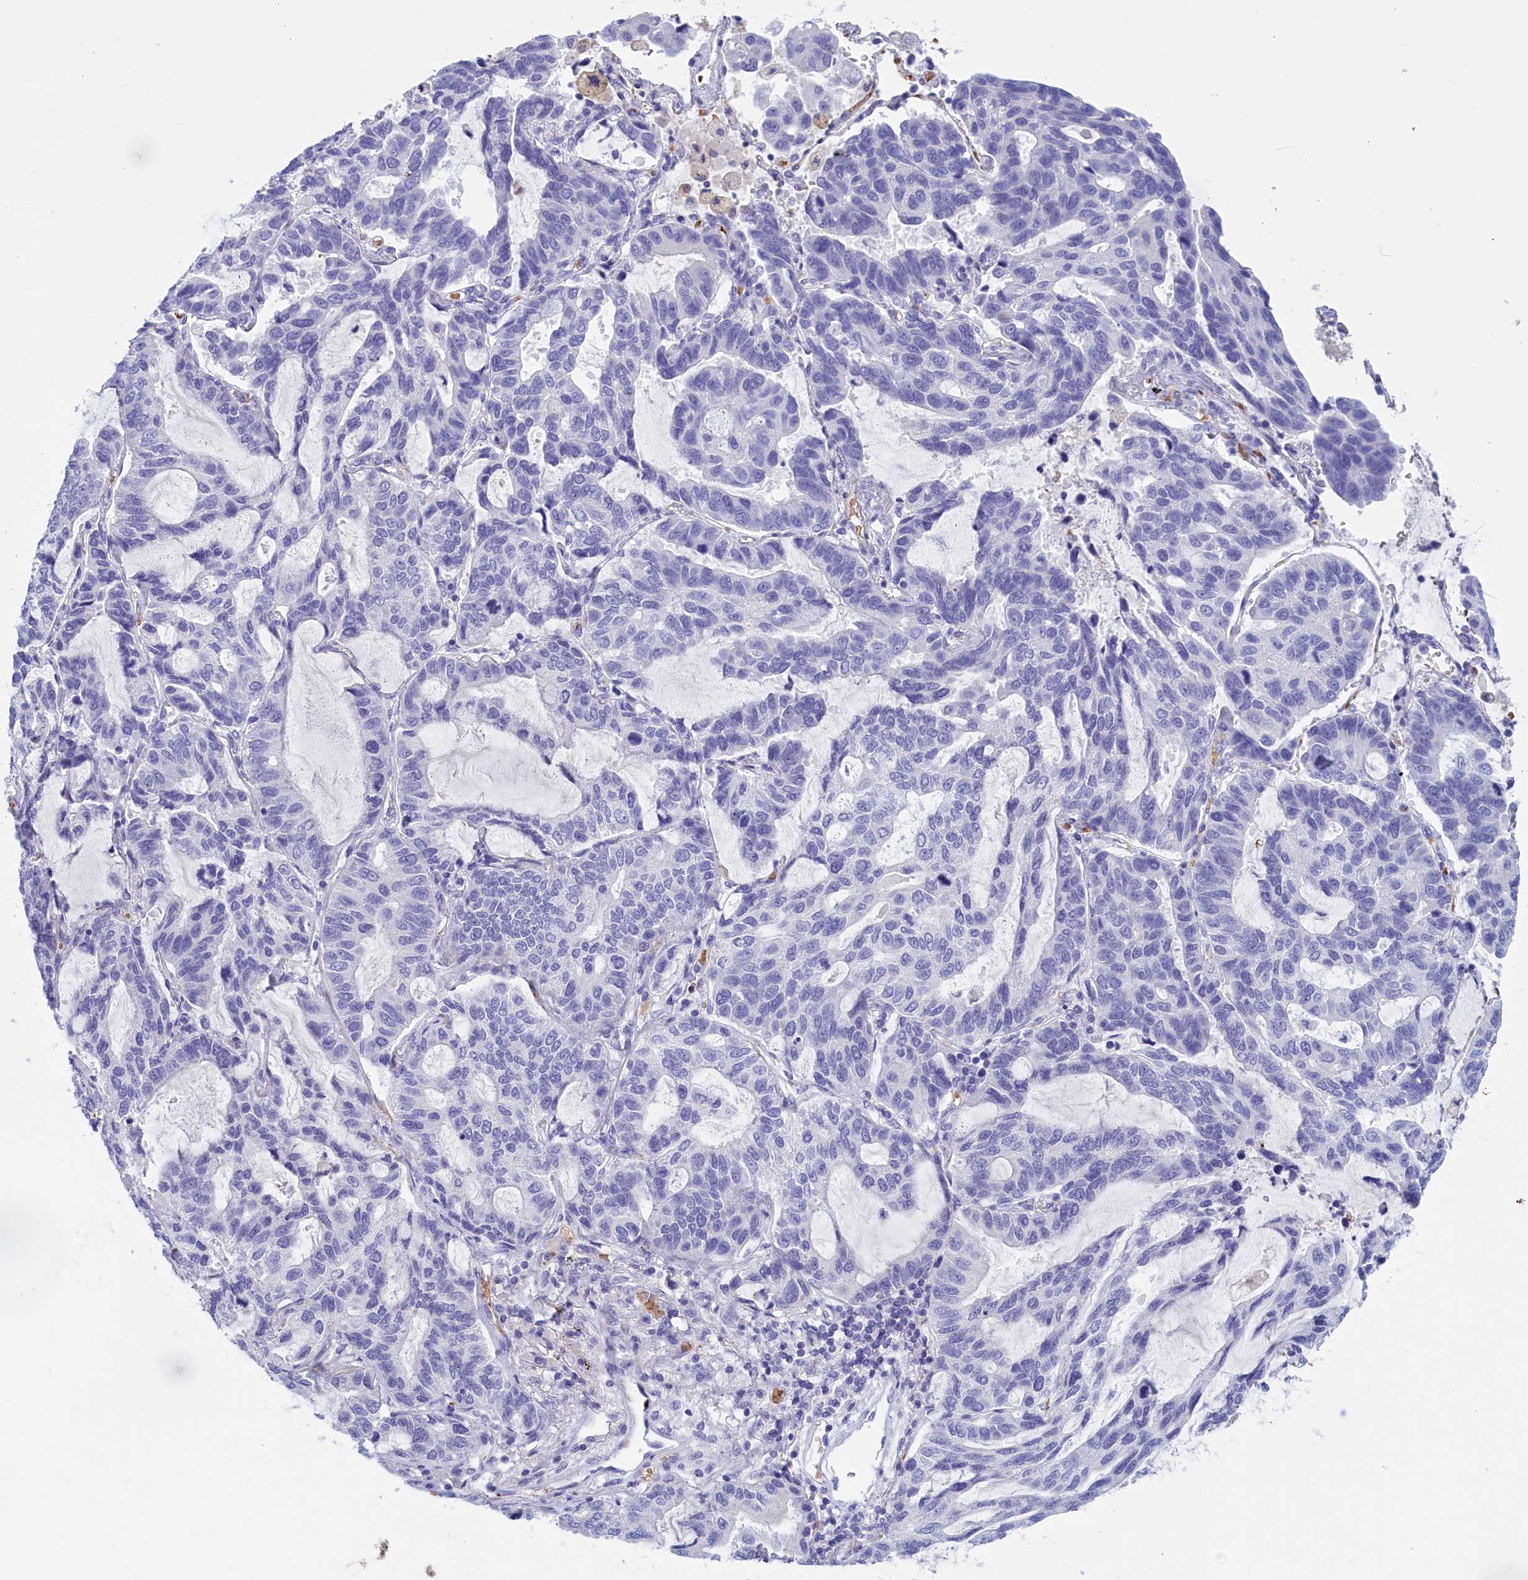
{"staining": {"intensity": "negative", "quantity": "none", "location": "none"}, "tissue": "lung cancer", "cell_type": "Tumor cells", "image_type": "cancer", "snomed": [{"axis": "morphology", "description": "Adenocarcinoma, NOS"}, {"axis": "topography", "description": "Lung"}], "caption": "The histopathology image reveals no staining of tumor cells in lung adenocarcinoma.", "gene": "GAPDHS", "patient": {"sex": "male", "age": 64}}